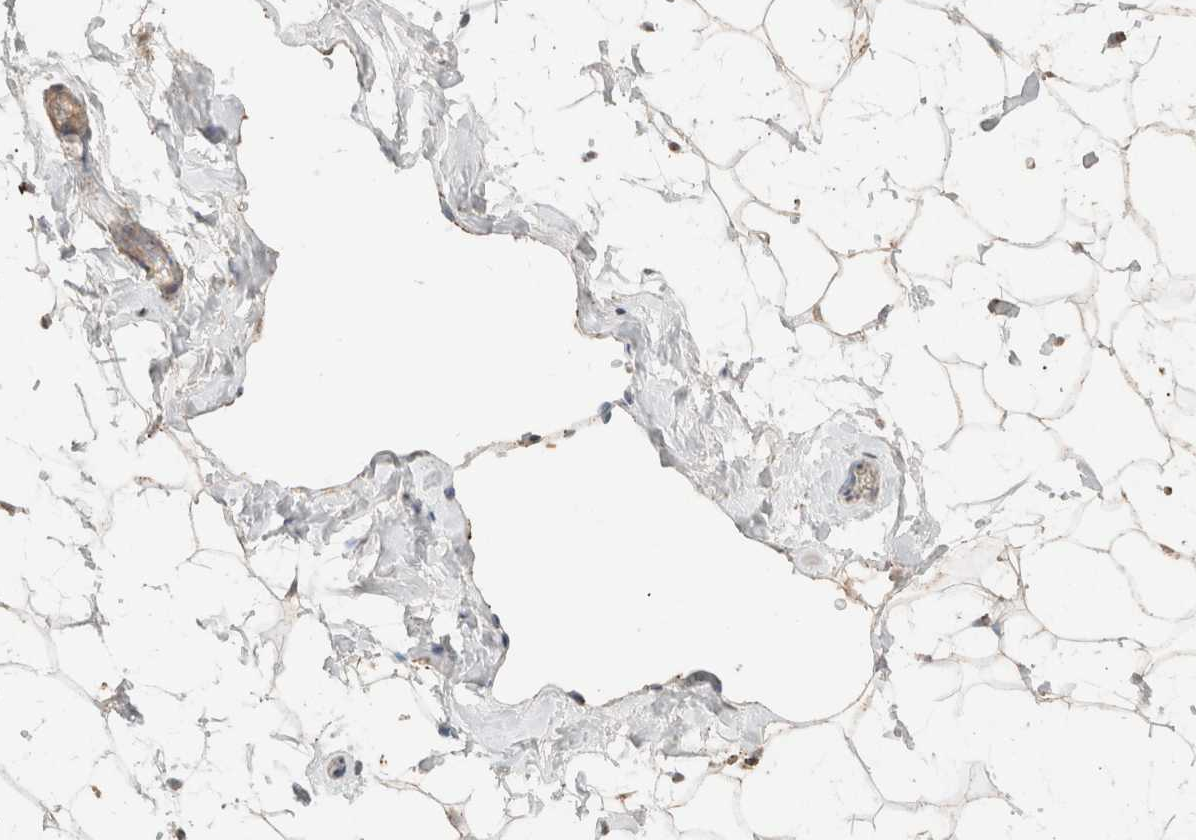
{"staining": {"intensity": "moderate", "quantity": ">75%", "location": "cytoplasmic/membranous"}, "tissue": "adipose tissue", "cell_type": "Adipocytes", "image_type": "normal", "snomed": [{"axis": "morphology", "description": "Normal tissue, NOS"}, {"axis": "morphology", "description": "Fibrosis, NOS"}, {"axis": "topography", "description": "Breast"}, {"axis": "topography", "description": "Adipose tissue"}], "caption": "Protein staining of normal adipose tissue exhibits moderate cytoplasmic/membranous expression in about >75% of adipocytes.", "gene": "CTSC", "patient": {"sex": "female", "age": 39}}